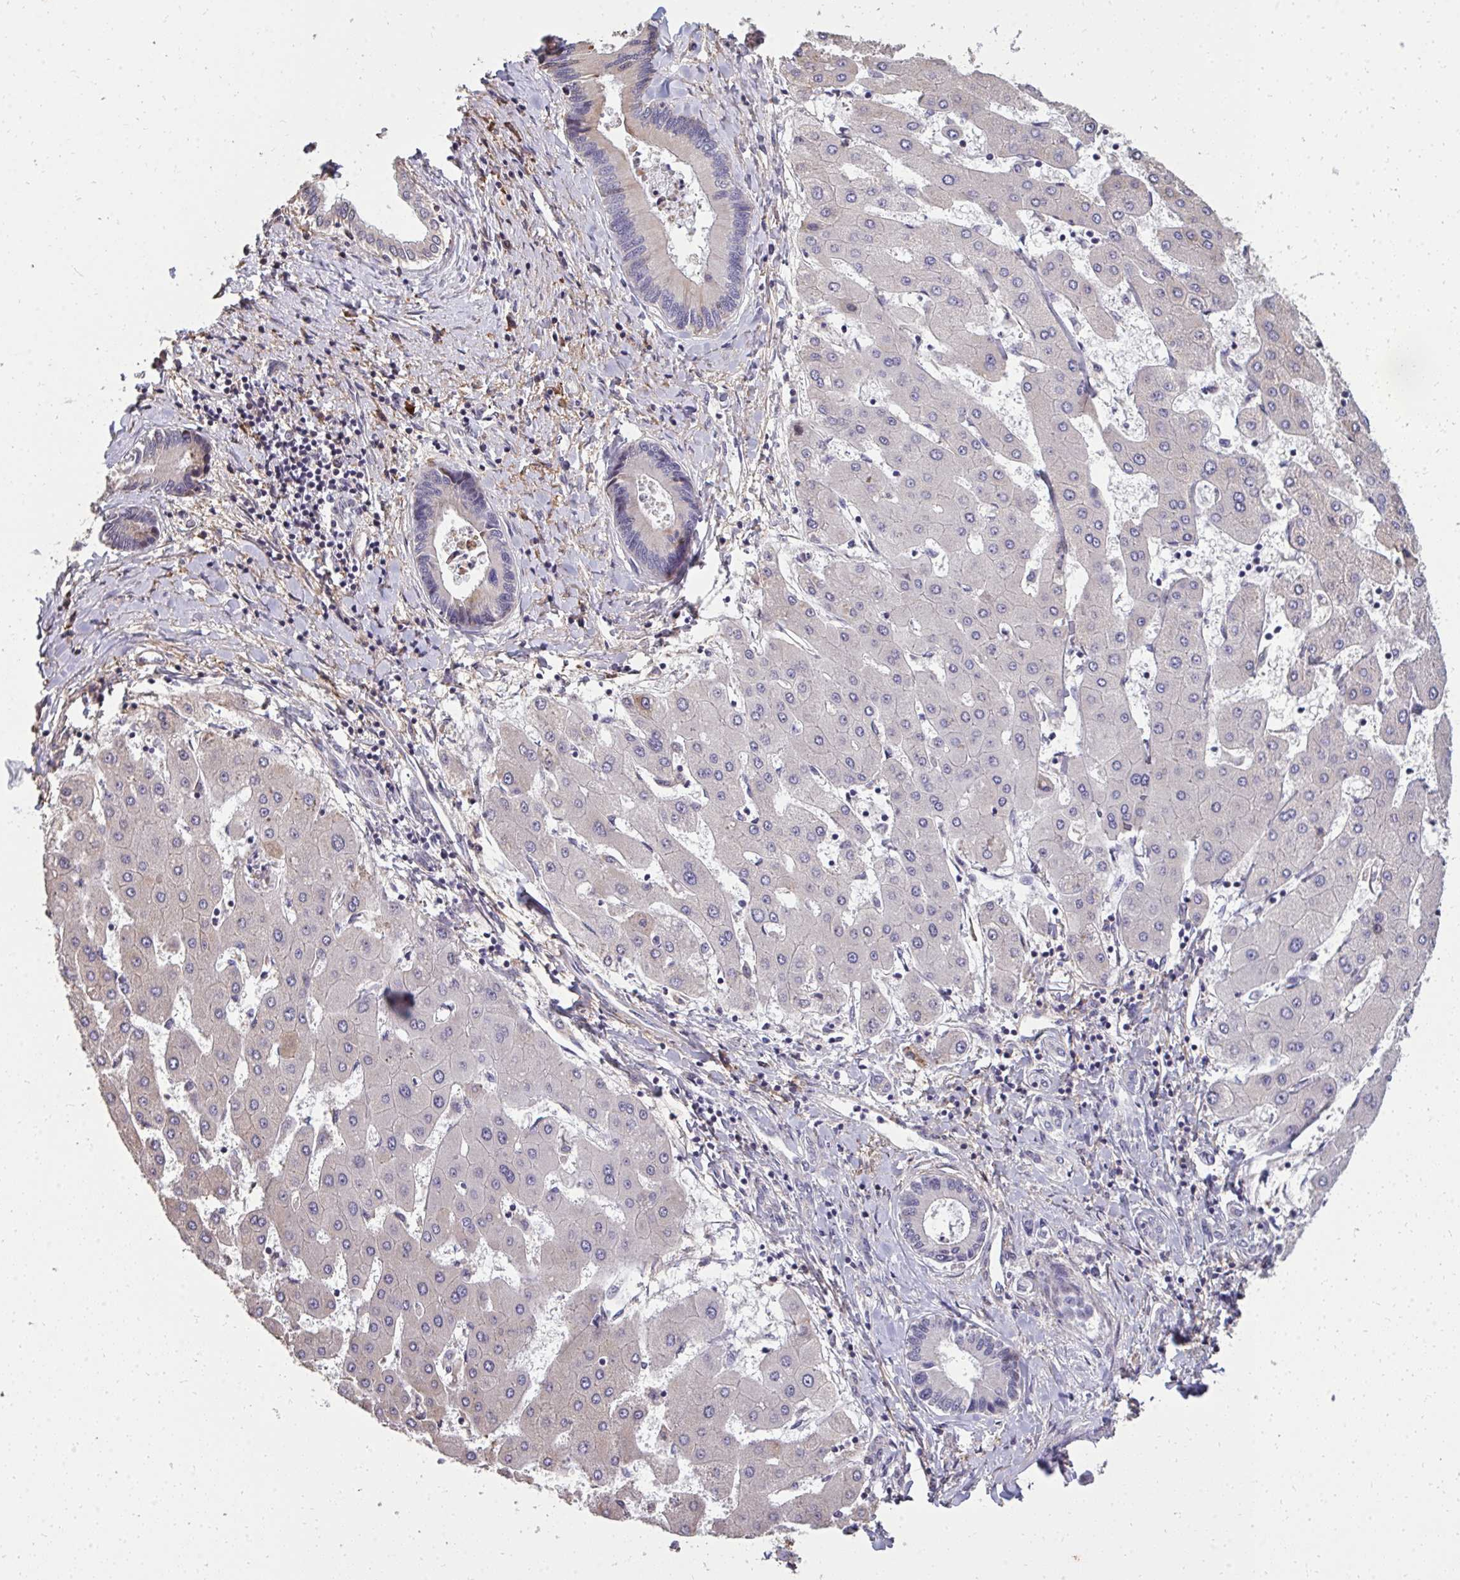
{"staining": {"intensity": "negative", "quantity": "none", "location": "none"}, "tissue": "liver cancer", "cell_type": "Tumor cells", "image_type": "cancer", "snomed": [{"axis": "morphology", "description": "Cholangiocarcinoma"}, {"axis": "topography", "description": "Liver"}], "caption": "An immunohistochemistry image of liver cholangiocarcinoma is shown. There is no staining in tumor cells of liver cholangiocarcinoma.", "gene": "FIBCD1", "patient": {"sex": "male", "age": 66}}